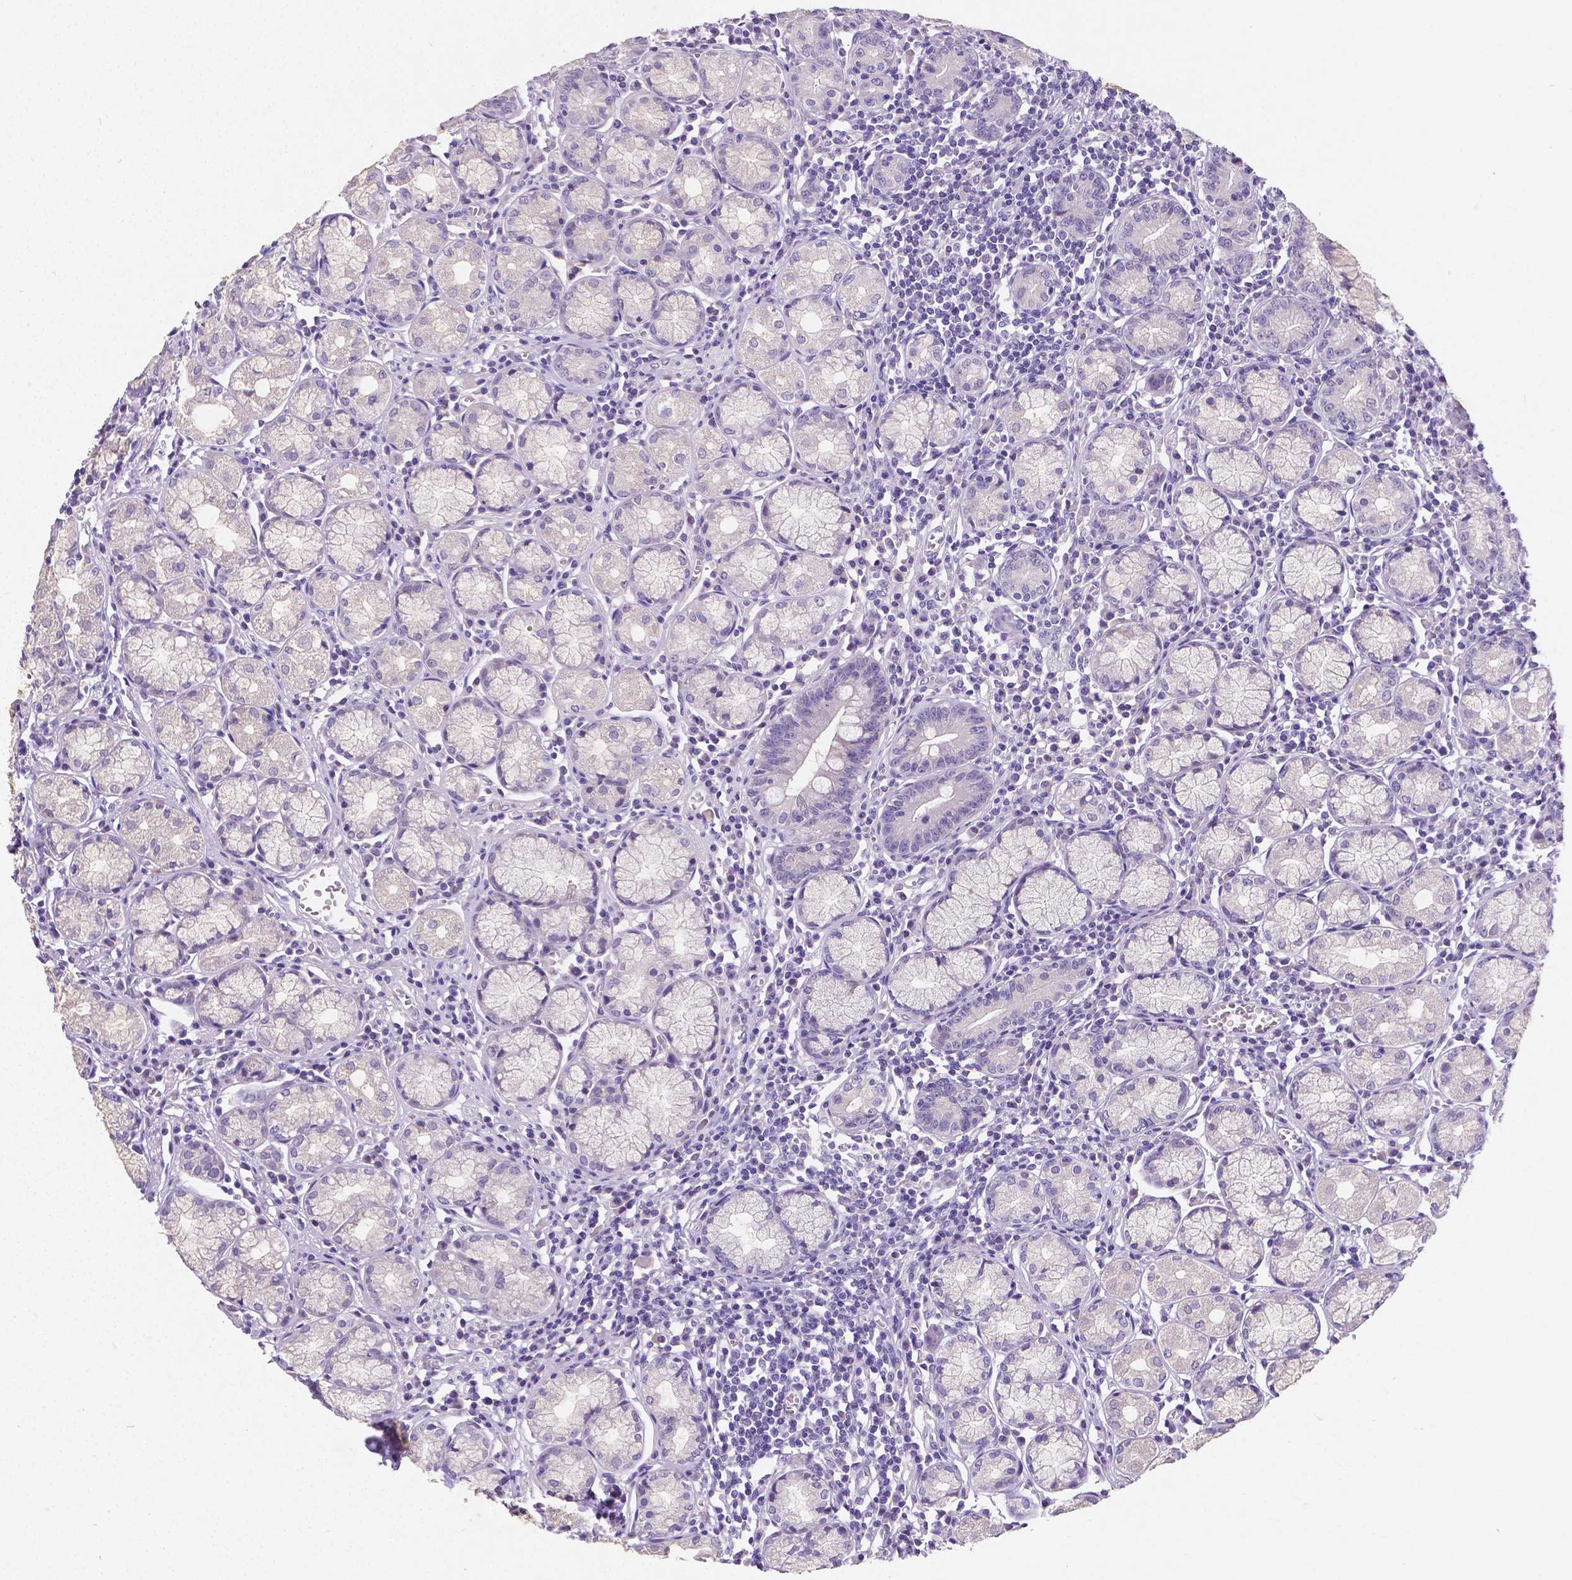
{"staining": {"intensity": "negative", "quantity": "none", "location": "none"}, "tissue": "stomach", "cell_type": "Glandular cells", "image_type": "normal", "snomed": [{"axis": "morphology", "description": "Normal tissue, NOS"}, {"axis": "topography", "description": "Stomach"}], "caption": "Micrograph shows no protein positivity in glandular cells of normal stomach.", "gene": "SATB2", "patient": {"sex": "male", "age": 55}}